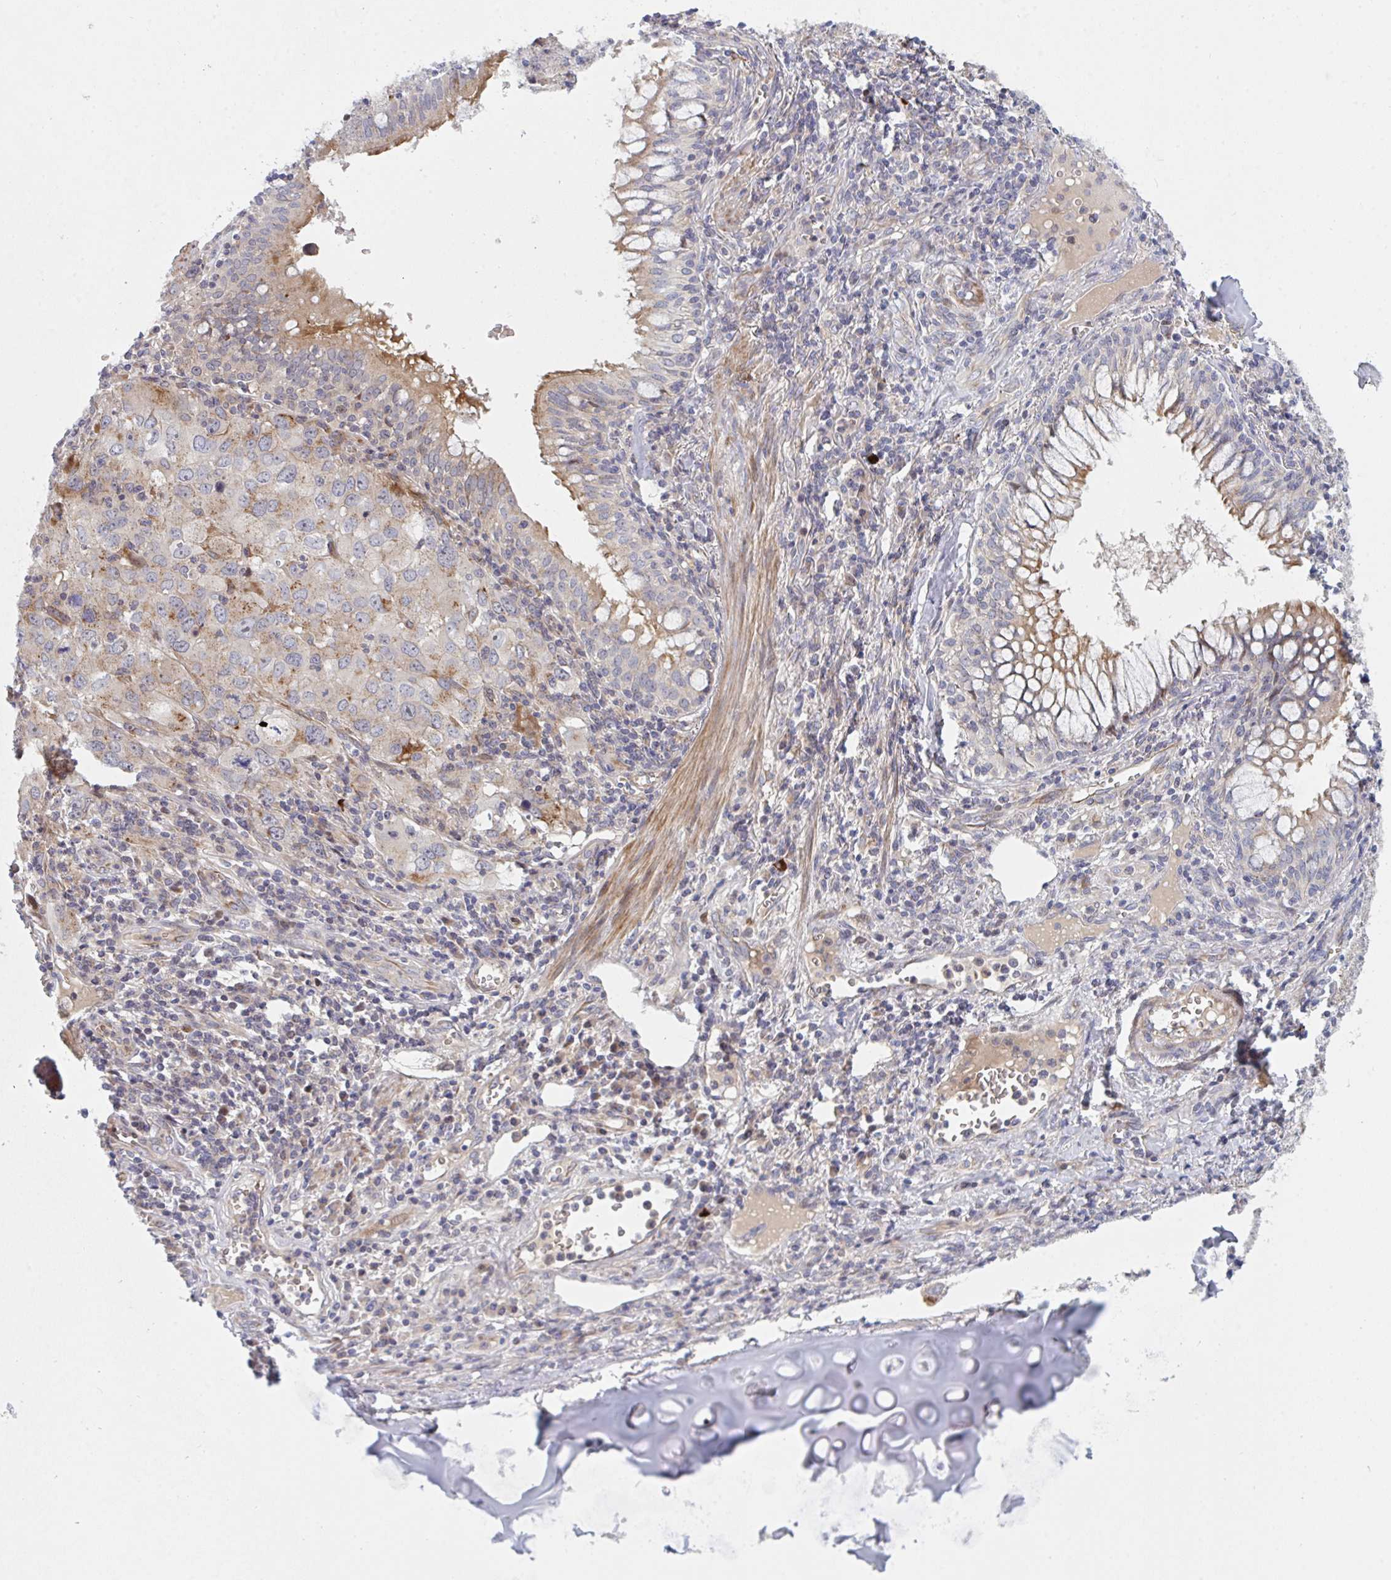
{"staining": {"intensity": "moderate", "quantity": "25%-75%", "location": "cytoplasmic/membranous"}, "tissue": "lung cancer", "cell_type": "Tumor cells", "image_type": "cancer", "snomed": [{"axis": "morphology", "description": "Adenocarcinoma, NOS"}, {"axis": "morphology", "description": "Adenocarcinoma, metastatic, NOS"}, {"axis": "topography", "description": "Lymph node"}, {"axis": "topography", "description": "Lung"}], "caption": "Metastatic adenocarcinoma (lung) stained for a protein exhibits moderate cytoplasmic/membranous positivity in tumor cells.", "gene": "TNFSF4", "patient": {"sex": "female", "age": 42}}